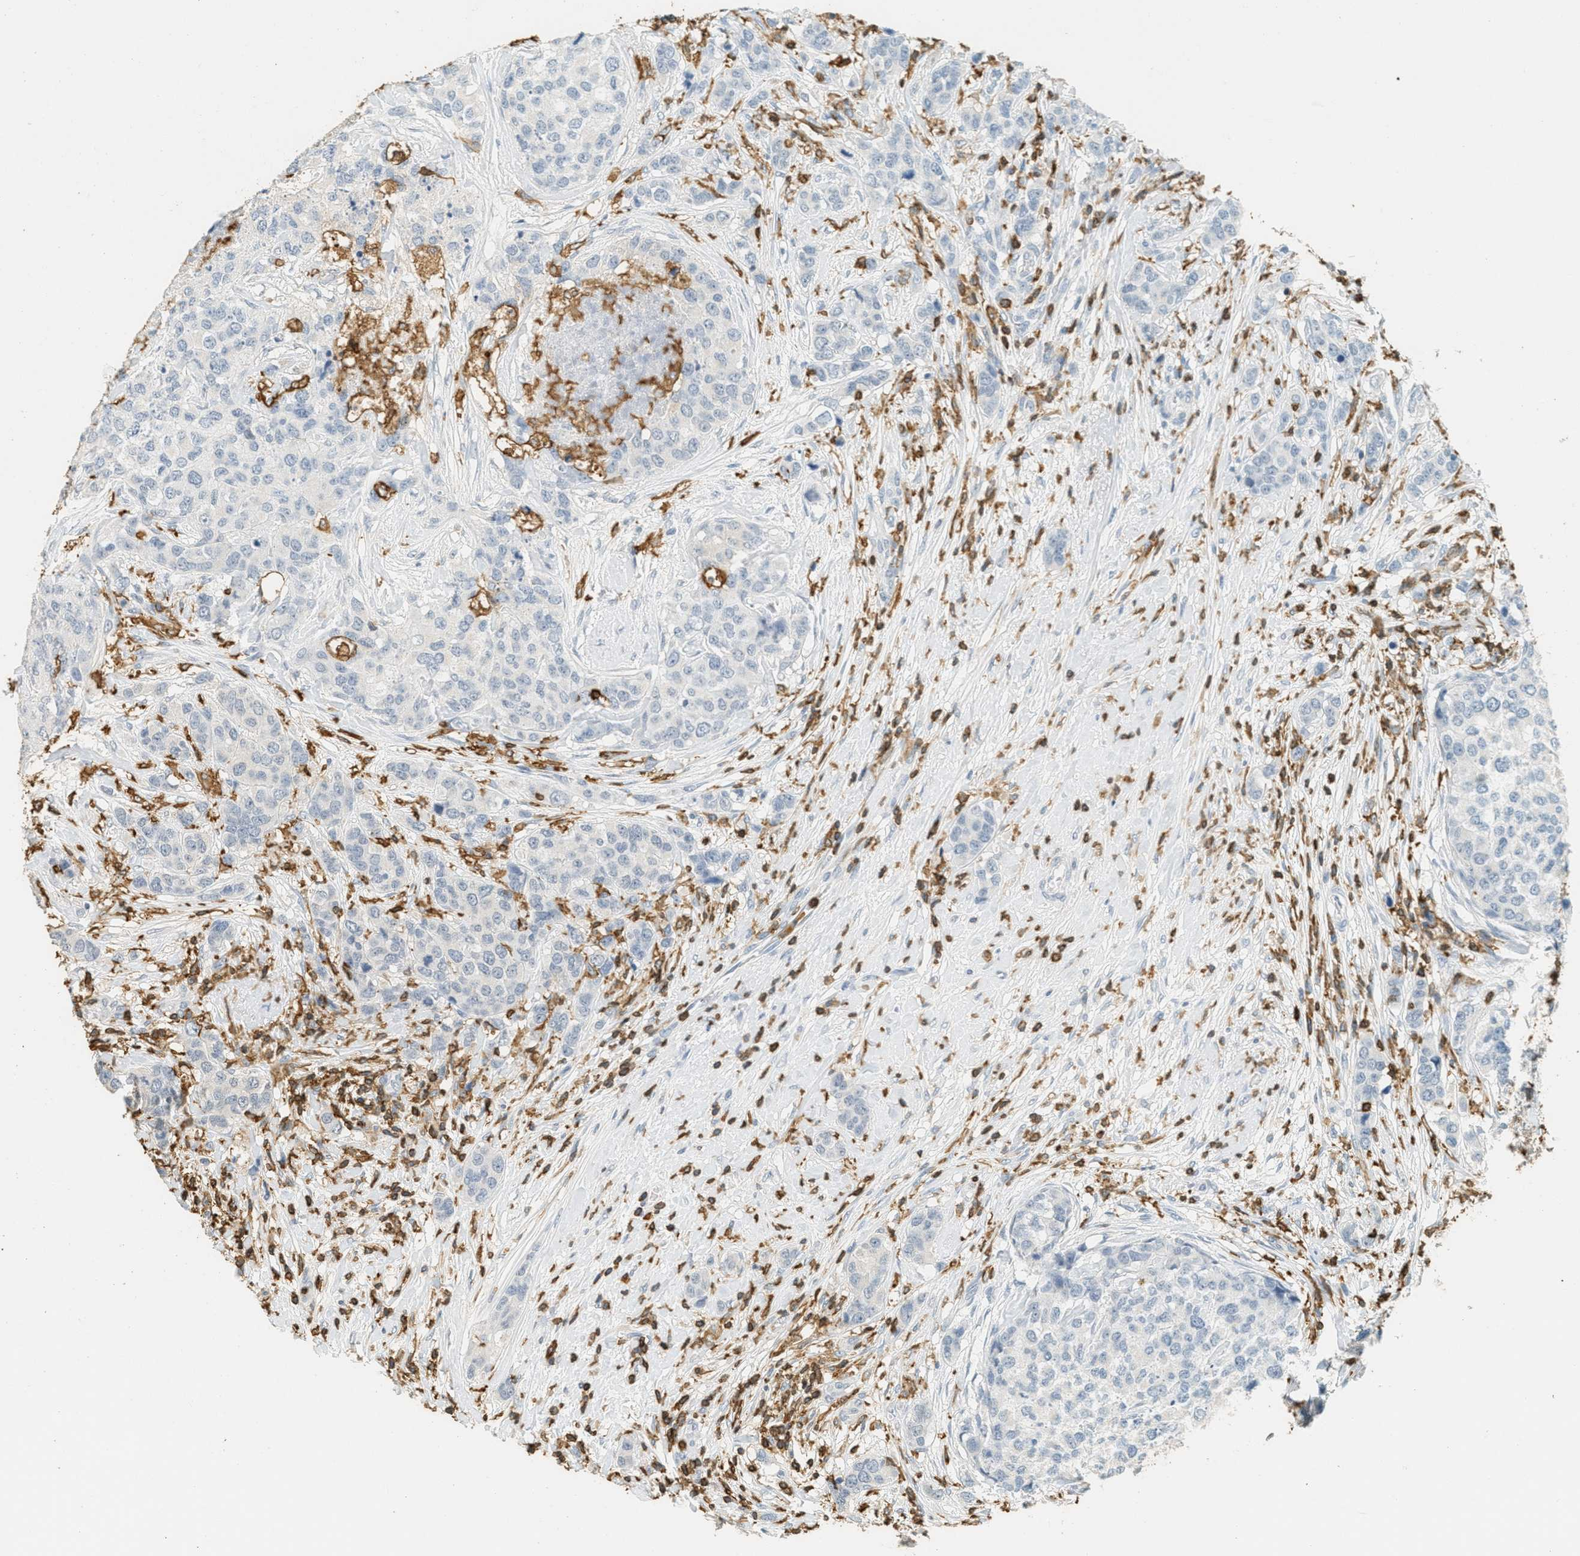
{"staining": {"intensity": "negative", "quantity": "none", "location": "none"}, "tissue": "breast cancer", "cell_type": "Tumor cells", "image_type": "cancer", "snomed": [{"axis": "morphology", "description": "Lobular carcinoma"}, {"axis": "topography", "description": "Breast"}], "caption": "Breast lobular carcinoma was stained to show a protein in brown. There is no significant positivity in tumor cells.", "gene": "LSP1", "patient": {"sex": "female", "age": 59}}